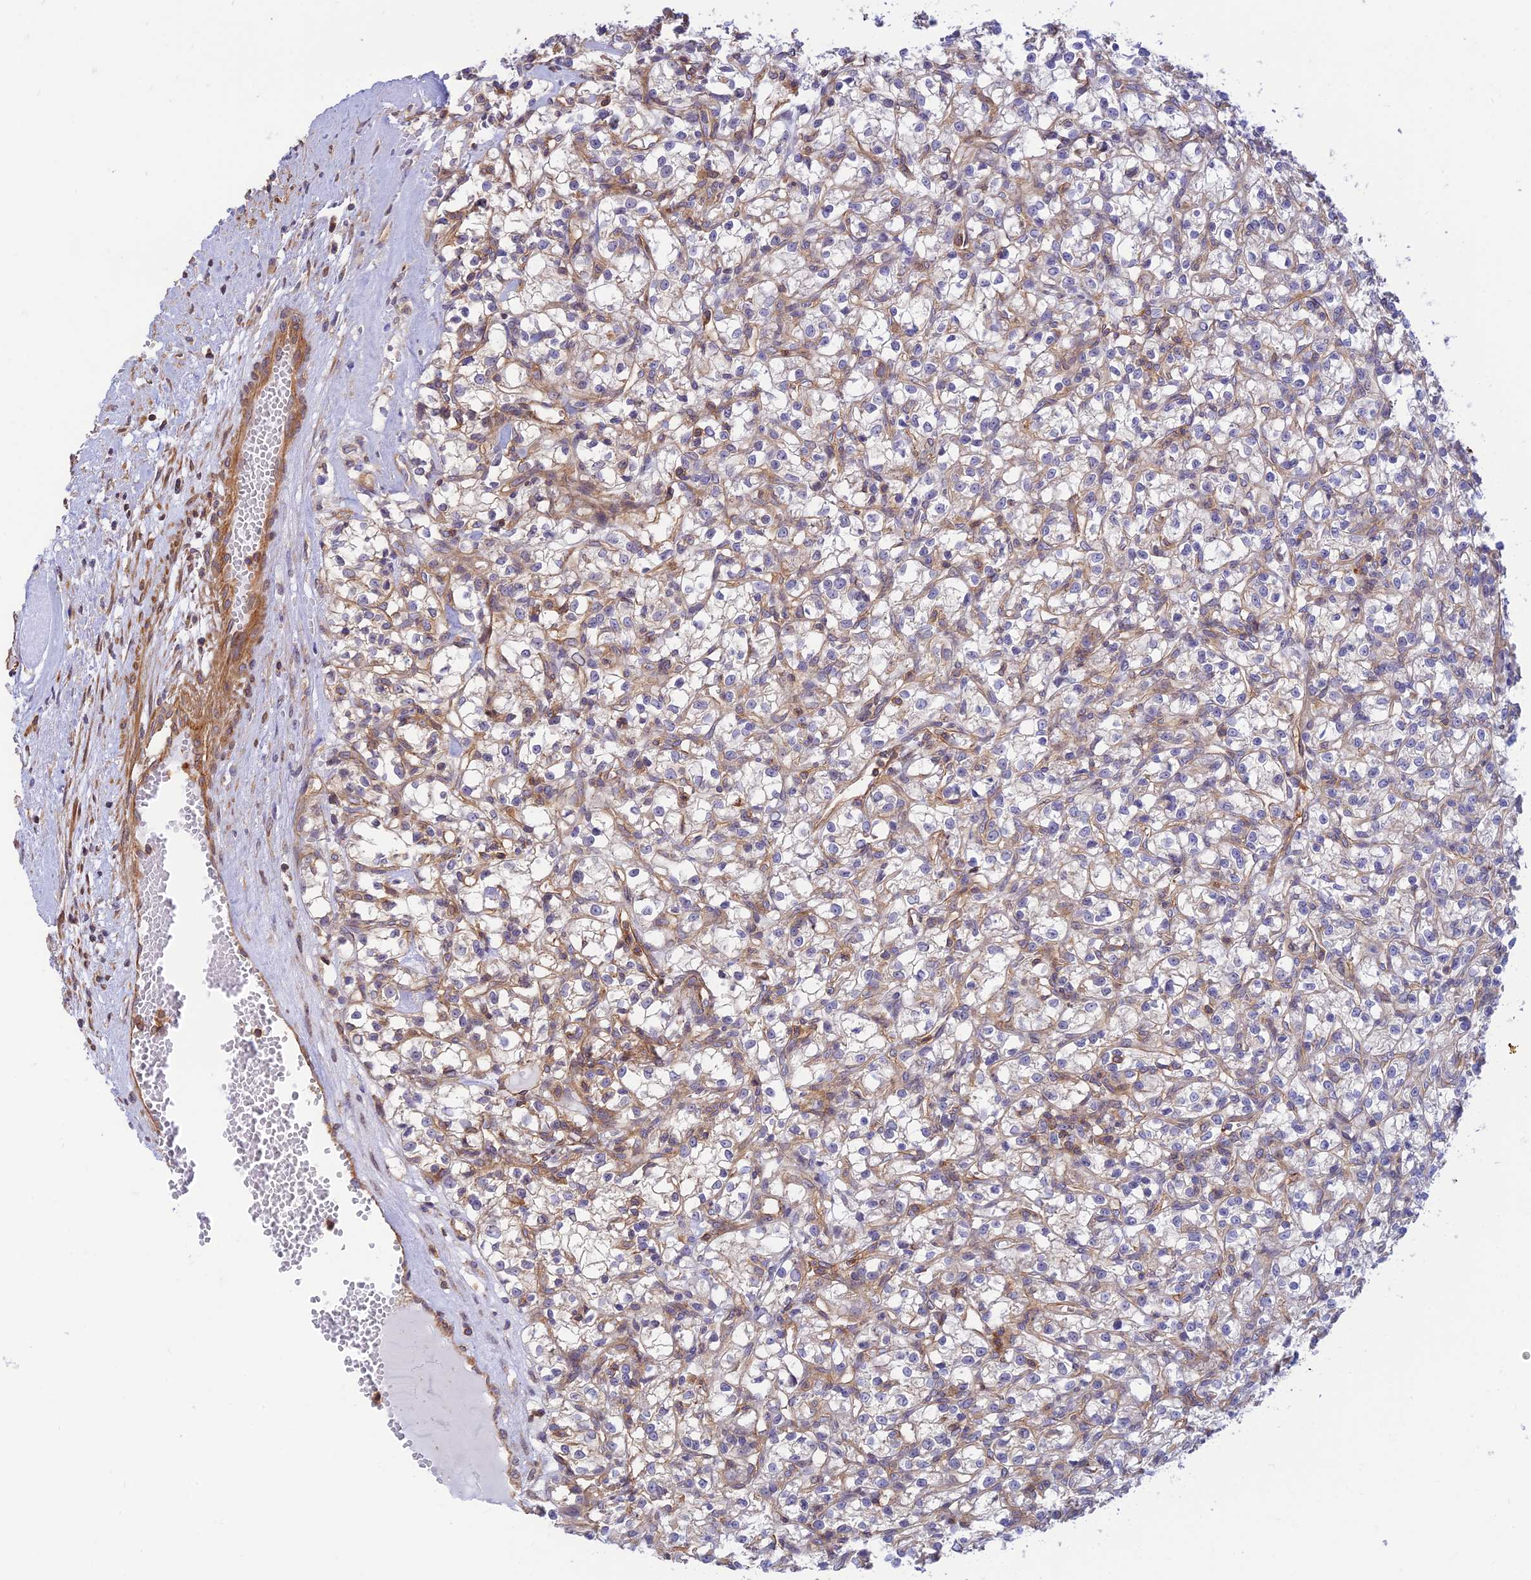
{"staining": {"intensity": "negative", "quantity": "none", "location": "none"}, "tissue": "renal cancer", "cell_type": "Tumor cells", "image_type": "cancer", "snomed": [{"axis": "morphology", "description": "Adenocarcinoma, NOS"}, {"axis": "topography", "description": "Kidney"}], "caption": "This micrograph is of adenocarcinoma (renal) stained with immunohistochemistry to label a protein in brown with the nuclei are counter-stained blue. There is no staining in tumor cells.", "gene": "PPP1R12C", "patient": {"sex": "female", "age": 59}}